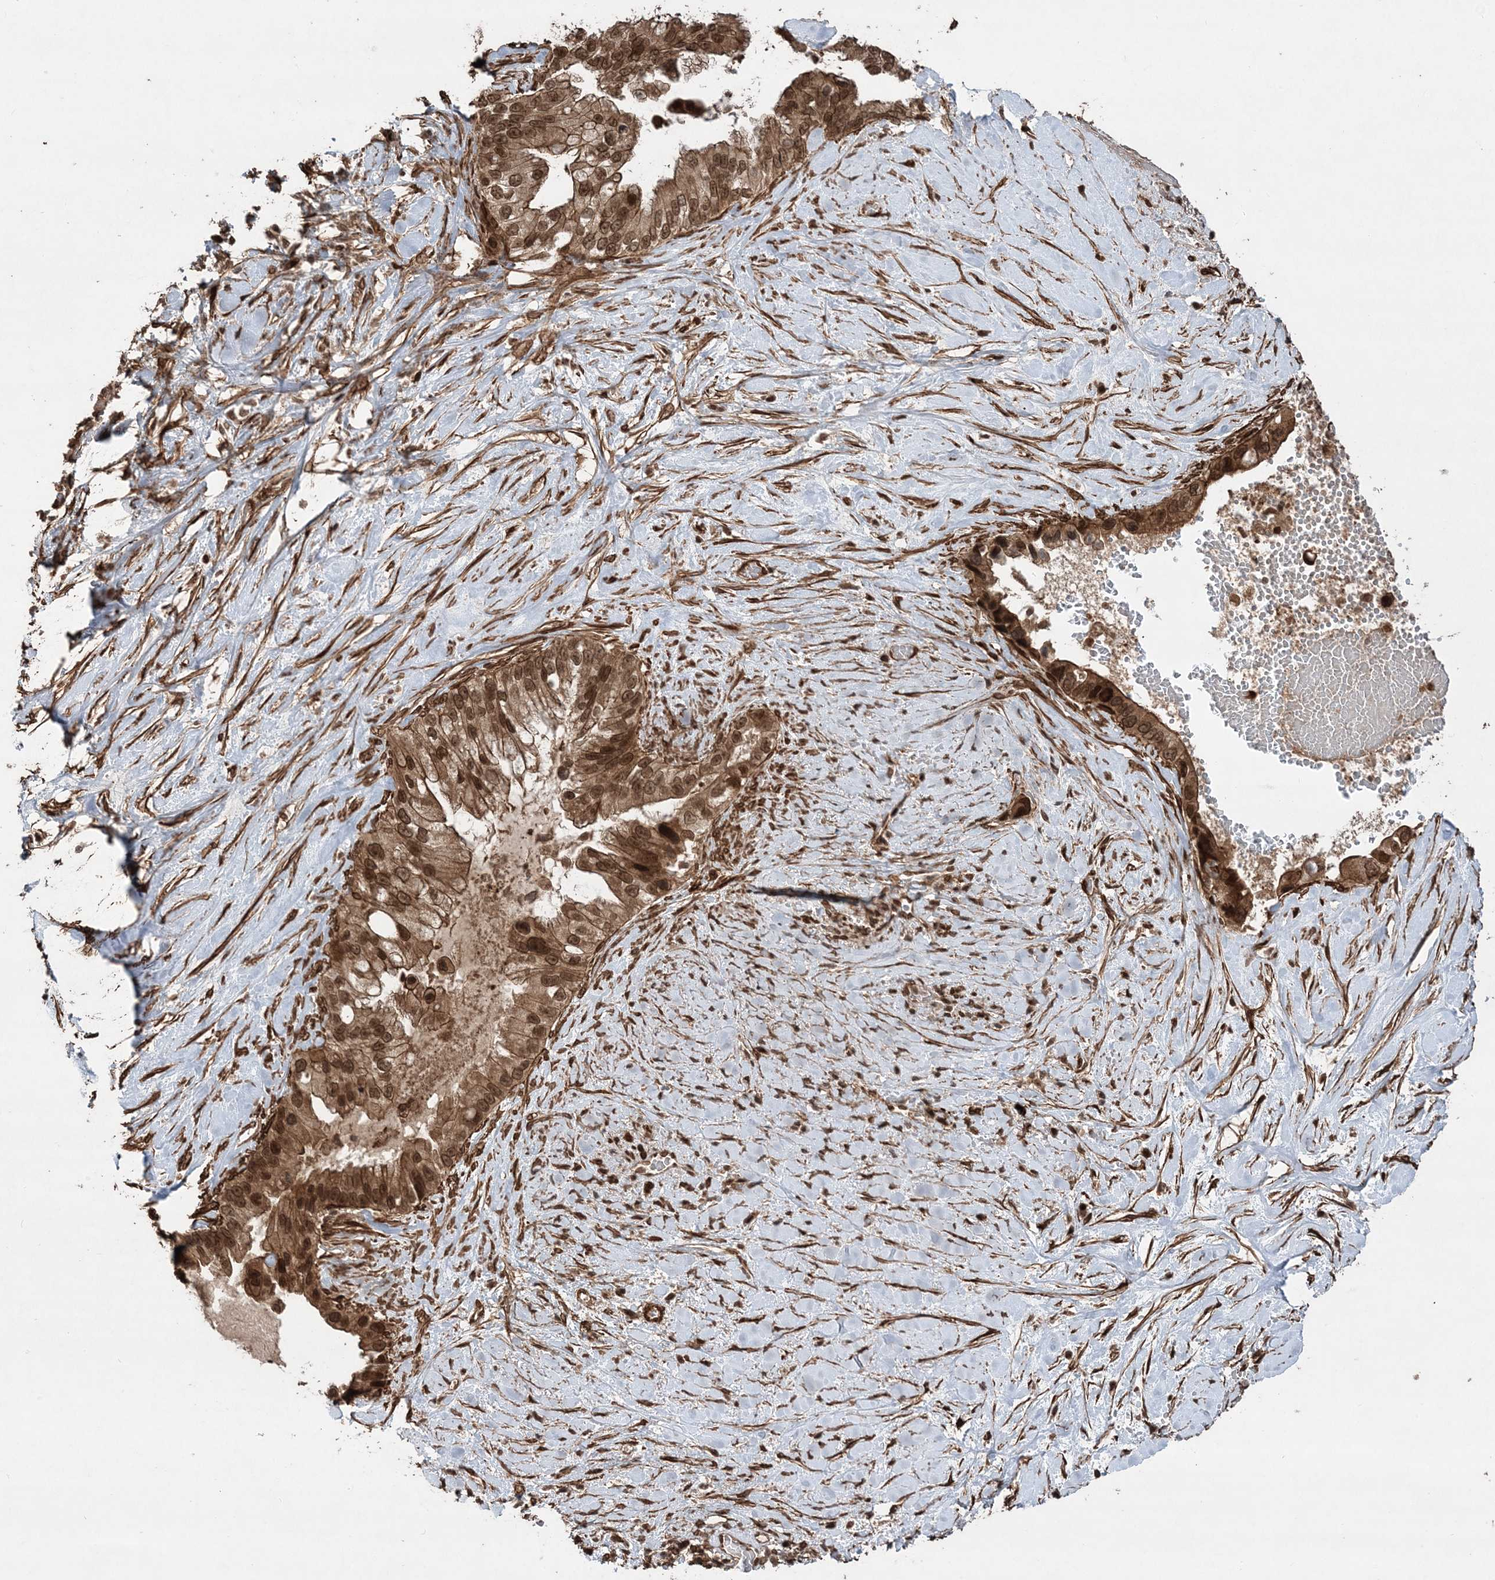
{"staining": {"intensity": "moderate", "quantity": ">75%", "location": "cytoplasmic/membranous,nuclear"}, "tissue": "pancreatic cancer", "cell_type": "Tumor cells", "image_type": "cancer", "snomed": [{"axis": "morphology", "description": "Inflammation, NOS"}, {"axis": "morphology", "description": "Adenocarcinoma, NOS"}, {"axis": "topography", "description": "Pancreas"}], "caption": "Immunohistochemistry (IHC) image of neoplastic tissue: human pancreatic cancer stained using IHC demonstrates medium levels of moderate protein expression localized specifically in the cytoplasmic/membranous and nuclear of tumor cells, appearing as a cytoplasmic/membranous and nuclear brown color.", "gene": "ETAA1", "patient": {"sex": "female", "age": 56}}